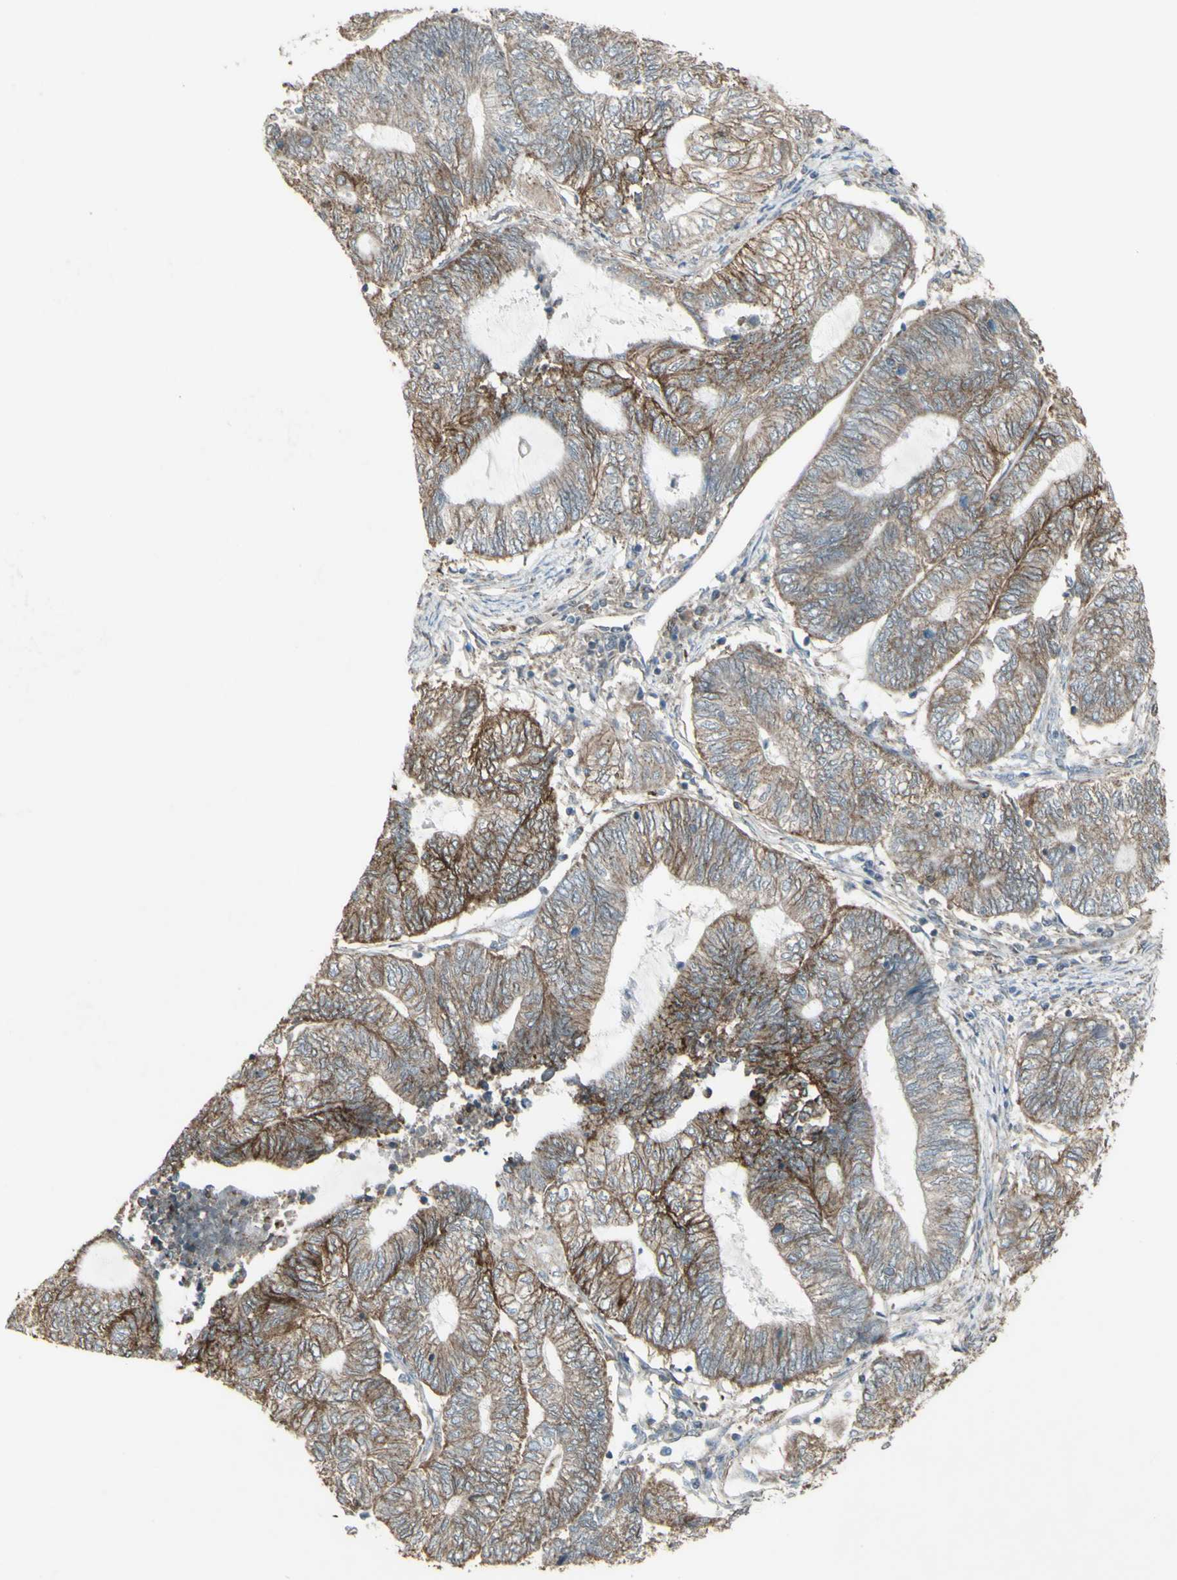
{"staining": {"intensity": "weak", "quantity": ">75%", "location": "cytoplasmic/membranous"}, "tissue": "endometrial cancer", "cell_type": "Tumor cells", "image_type": "cancer", "snomed": [{"axis": "morphology", "description": "Adenocarcinoma, NOS"}, {"axis": "topography", "description": "Uterus"}, {"axis": "topography", "description": "Endometrium"}], "caption": "Adenocarcinoma (endometrial) stained with a brown dye reveals weak cytoplasmic/membranous positive staining in approximately >75% of tumor cells.", "gene": "FXYD3", "patient": {"sex": "female", "age": 70}}